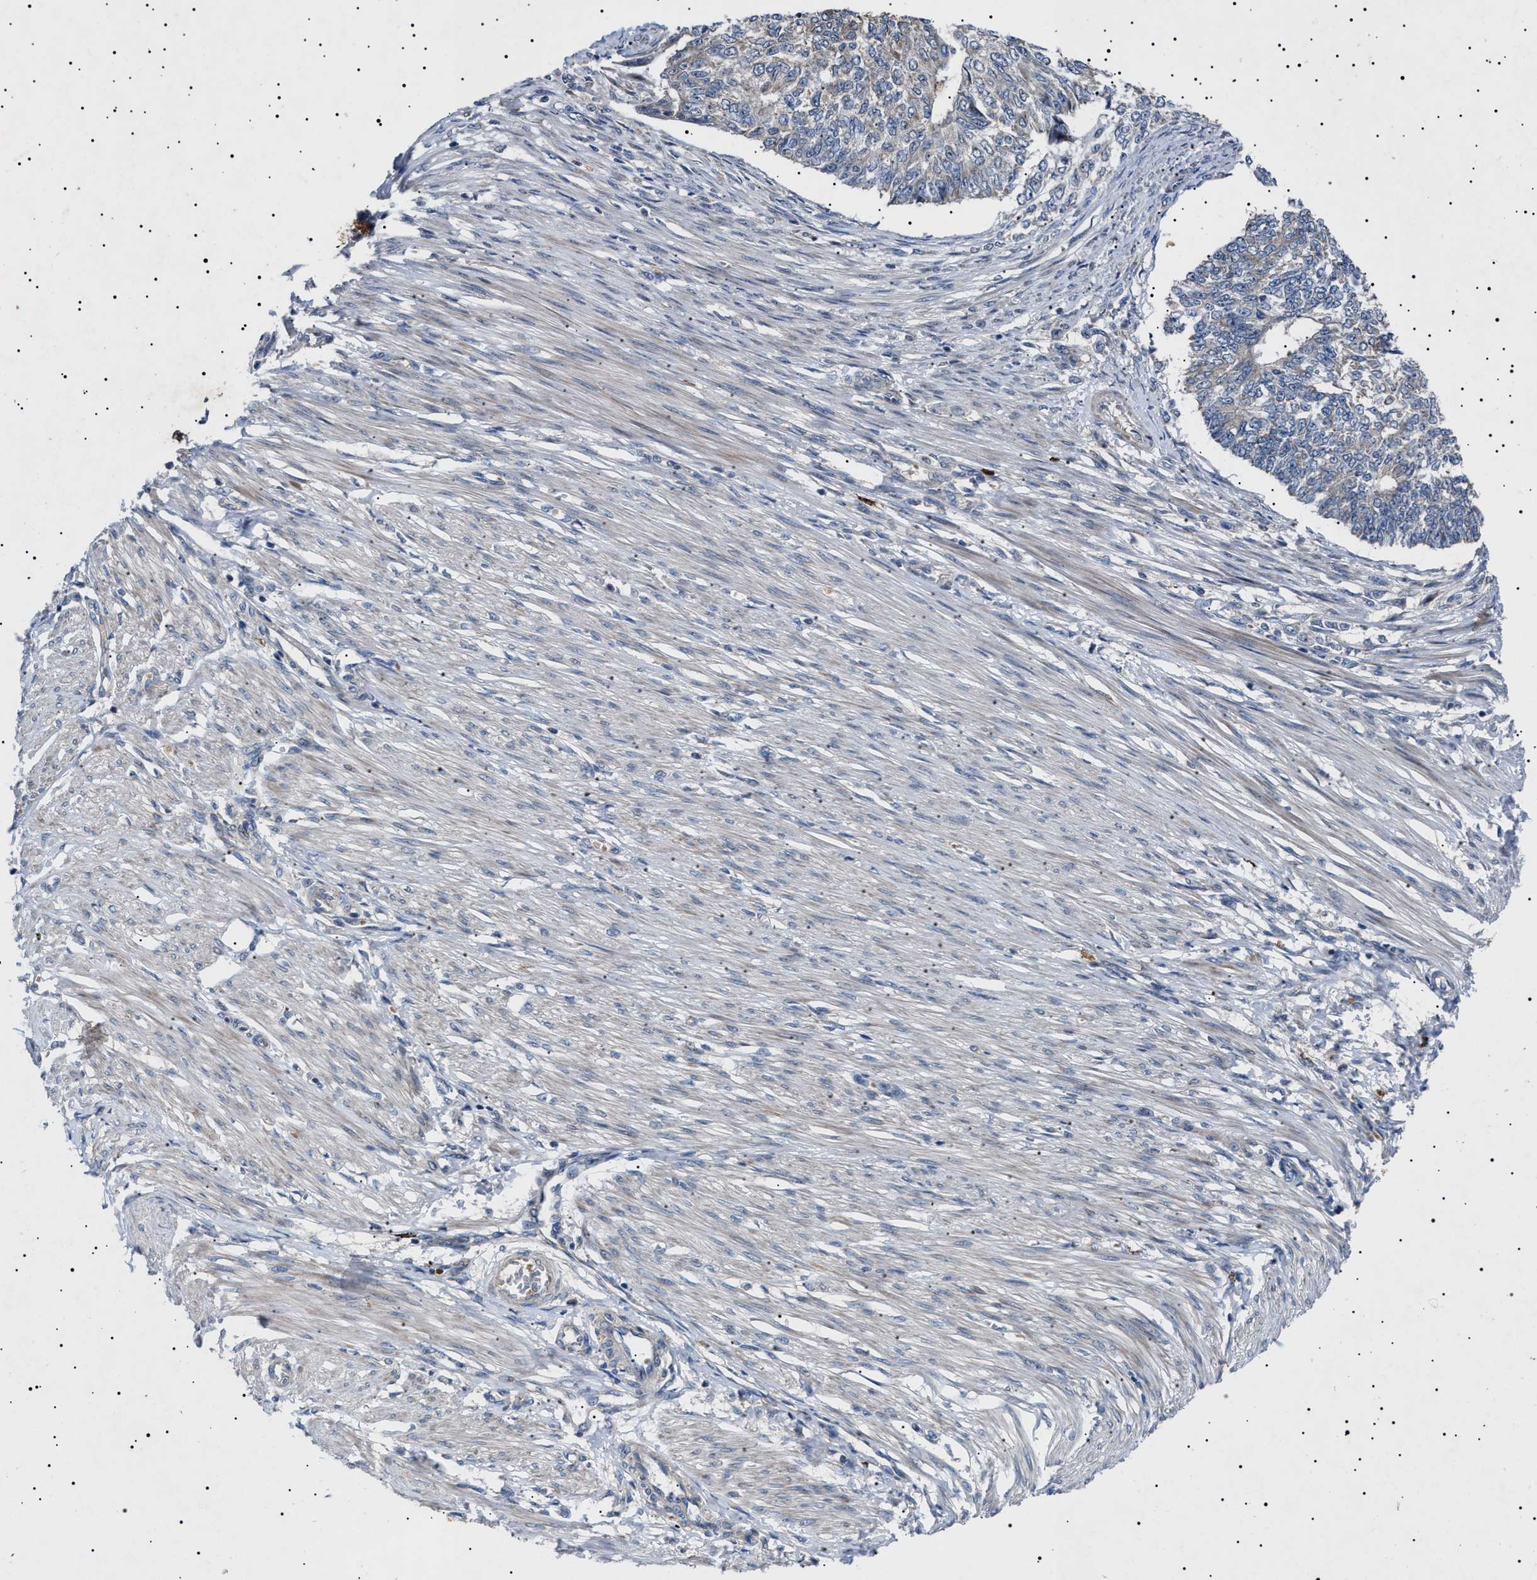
{"staining": {"intensity": "negative", "quantity": "none", "location": "none"}, "tissue": "endometrial cancer", "cell_type": "Tumor cells", "image_type": "cancer", "snomed": [{"axis": "morphology", "description": "Adenocarcinoma, NOS"}, {"axis": "topography", "description": "Endometrium"}], "caption": "Adenocarcinoma (endometrial) was stained to show a protein in brown. There is no significant positivity in tumor cells.", "gene": "PTRH1", "patient": {"sex": "female", "age": 32}}